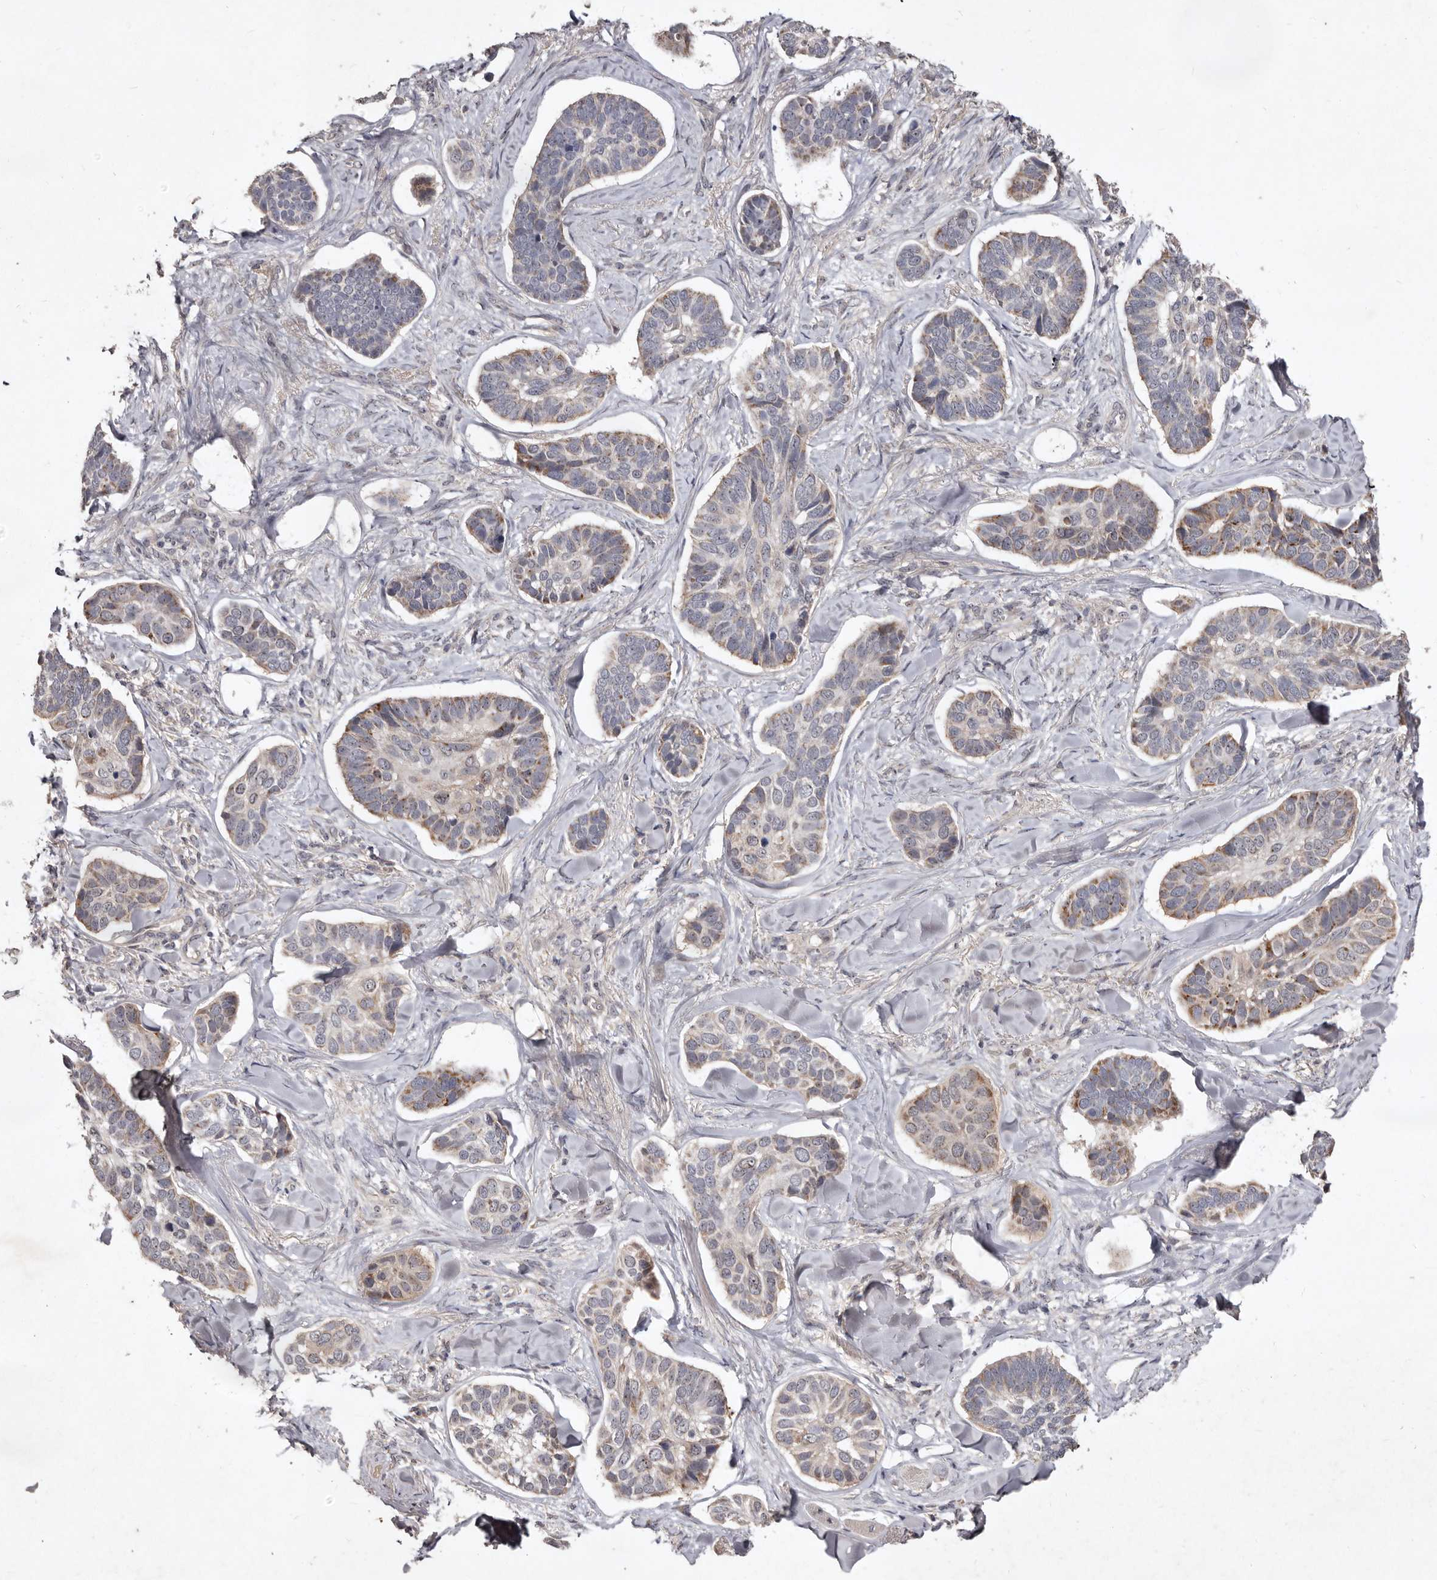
{"staining": {"intensity": "moderate", "quantity": "<25%", "location": "cytoplasmic/membranous"}, "tissue": "skin cancer", "cell_type": "Tumor cells", "image_type": "cancer", "snomed": [{"axis": "morphology", "description": "Basal cell carcinoma"}, {"axis": "topography", "description": "Skin"}], "caption": "Protein staining displays moderate cytoplasmic/membranous positivity in about <25% of tumor cells in skin basal cell carcinoma.", "gene": "FLAD1", "patient": {"sex": "male", "age": 62}}